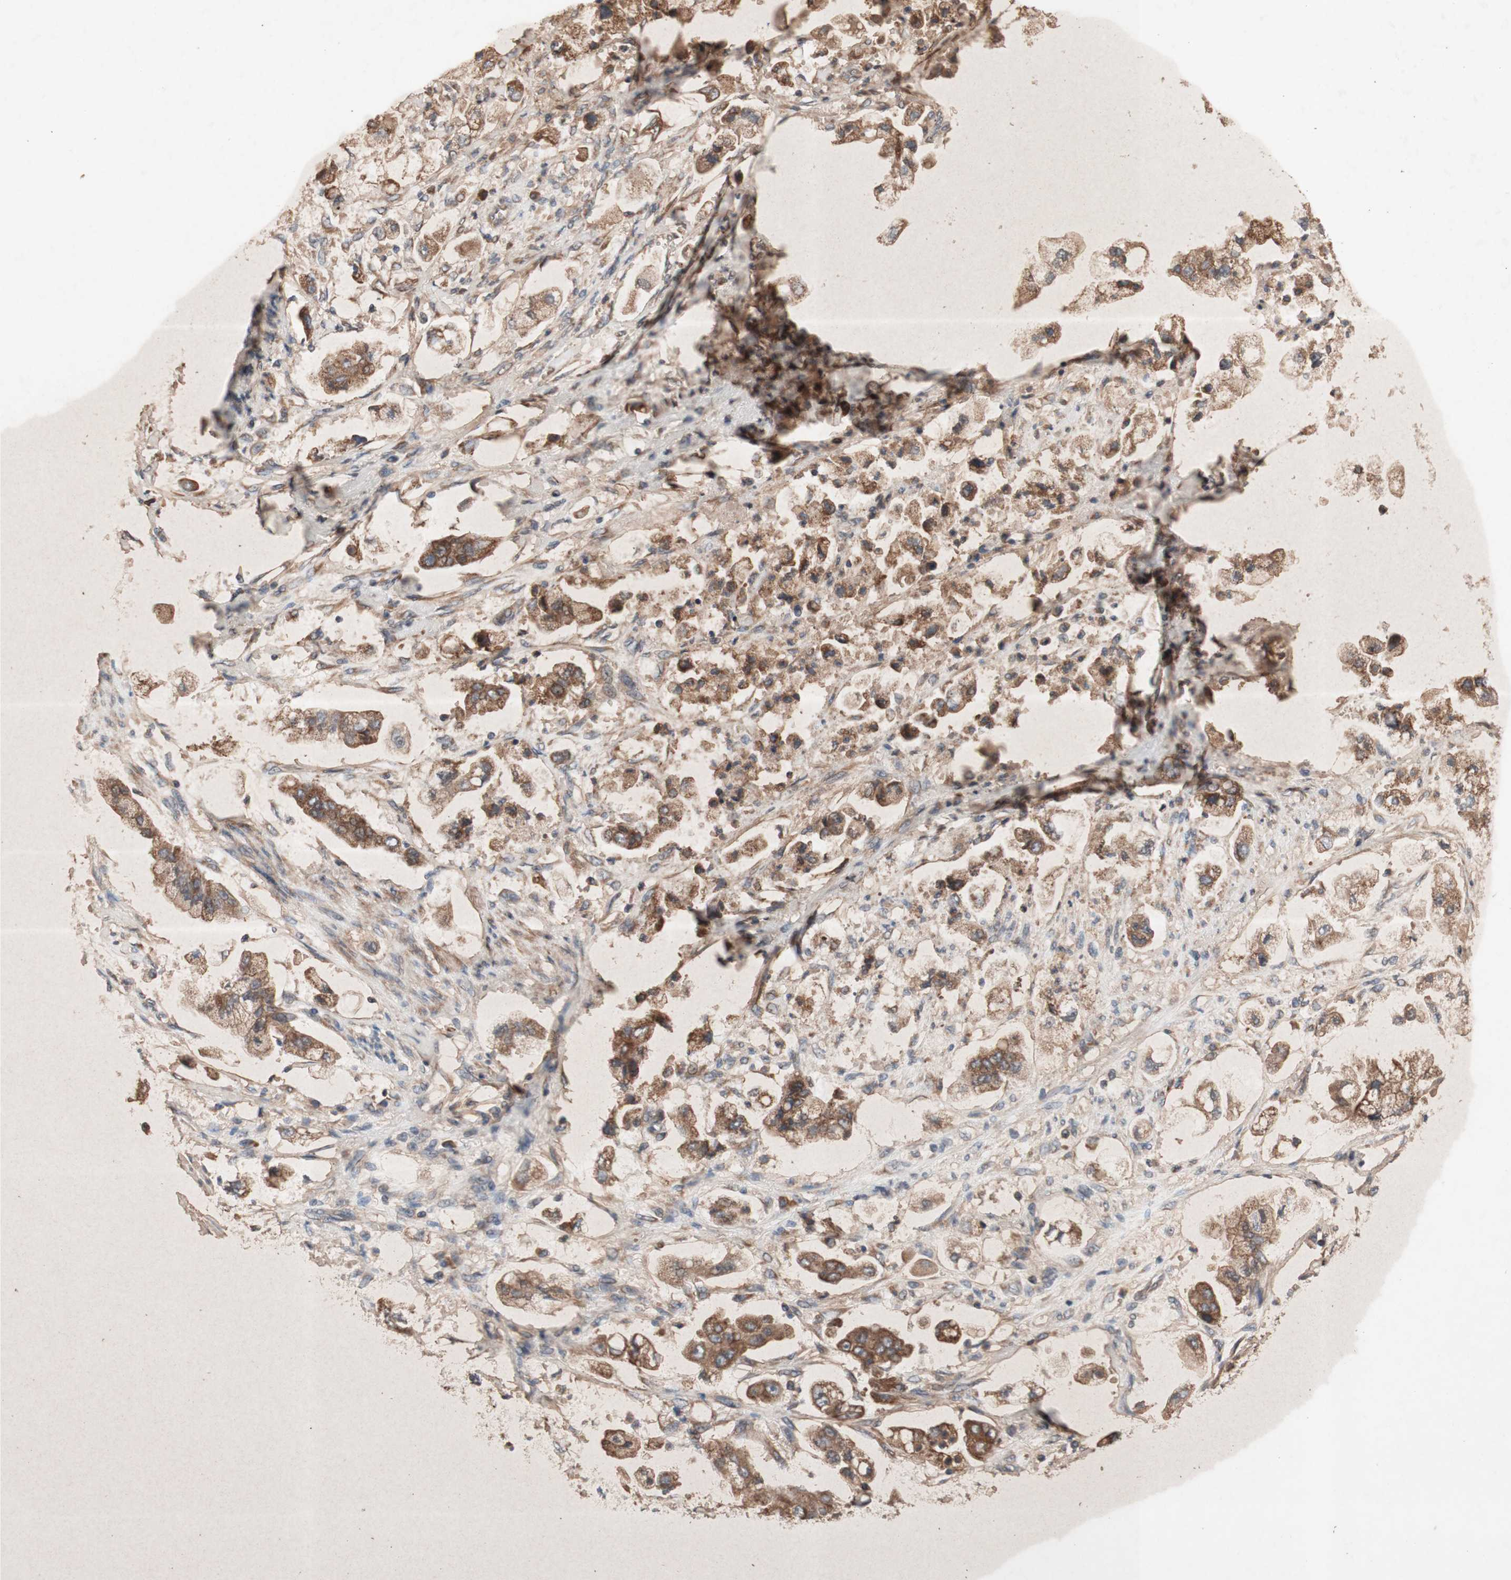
{"staining": {"intensity": "moderate", "quantity": ">75%", "location": "cytoplasmic/membranous"}, "tissue": "stomach cancer", "cell_type": "Tumor cells", "image_type": "cancer", "snomed": [{"axis": "morphology", "description": "Adenocarcinoma, NOS"}, {"axis": "topography", "description": "Stomach"}], "caption": "This histopathology image exhibits adenocarcinoma (stomach) stained with immunohistochemistry (IHC) to label a protein in brown. The cytoplasmic/membranous of tumor cells show moderate positivity for the protein. Nuclei are counter-stained blue.", "gene": "DDOST", "patient": {"sex": "male", "age": 62}}